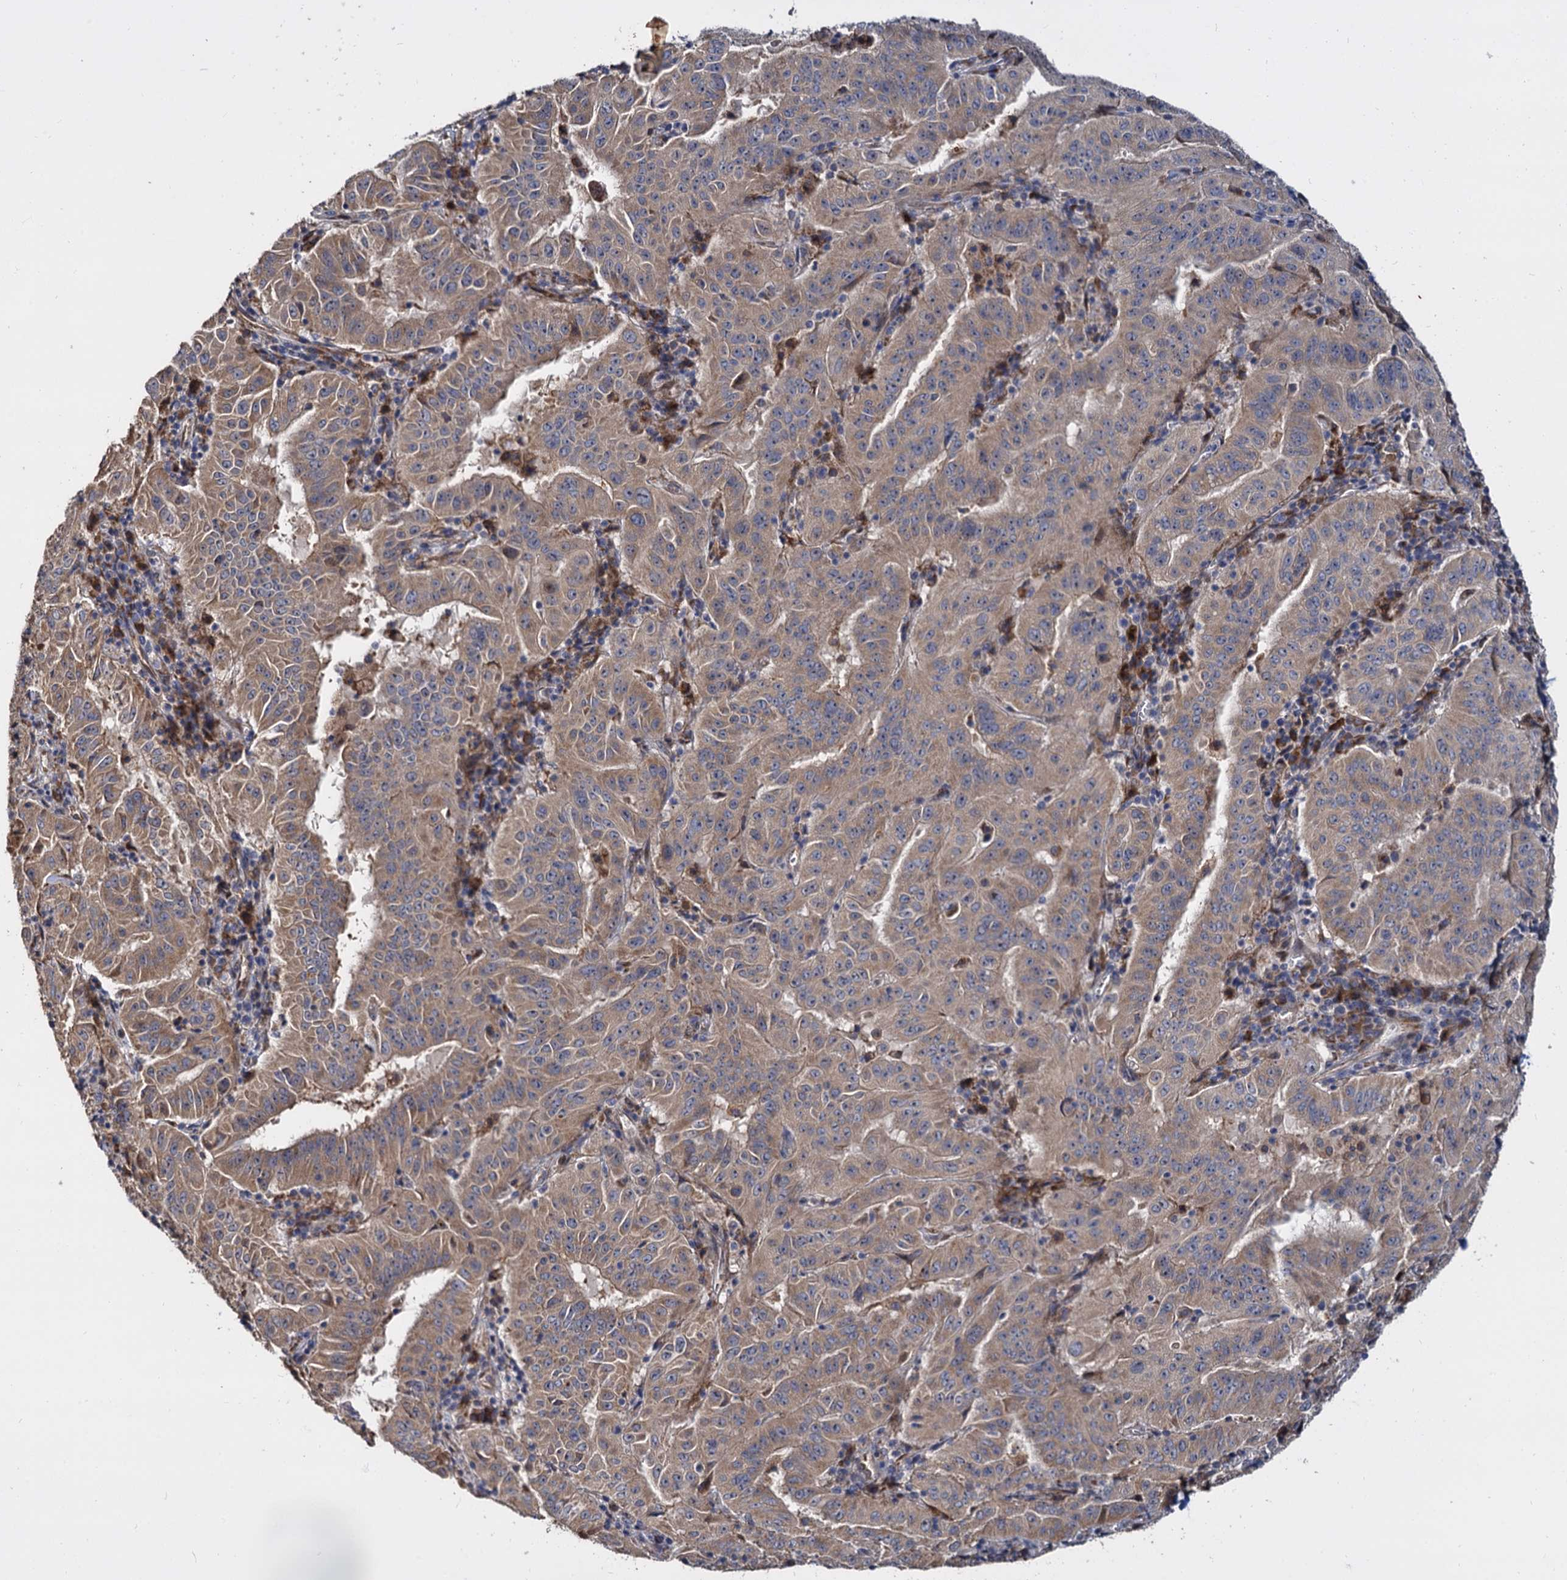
{"staining": {"intensity": "moderate", "quantity": ">75%", "location": "cytoplasmic/membranous"}, "tissue": "pancreatic cancer", "cell_type": "Tumor cells", "image_type": "cancer", "snomed": [{"axis": "morphology", "description": "Adenocarcinoma, NOS"}, {"axis": "topography", "description": "Pancreas"}], "caption": "This micrograph demonstrates adenocarcinoma (pancreatic) stained with IHC to label a protein in brown. The cytoplasmic/membranous of tumor cells show moderate positivity for the protein. Nuclei are counter-stained blue.", "gene": "WWC3", "patient": {"sex": "male", "age": 63}}